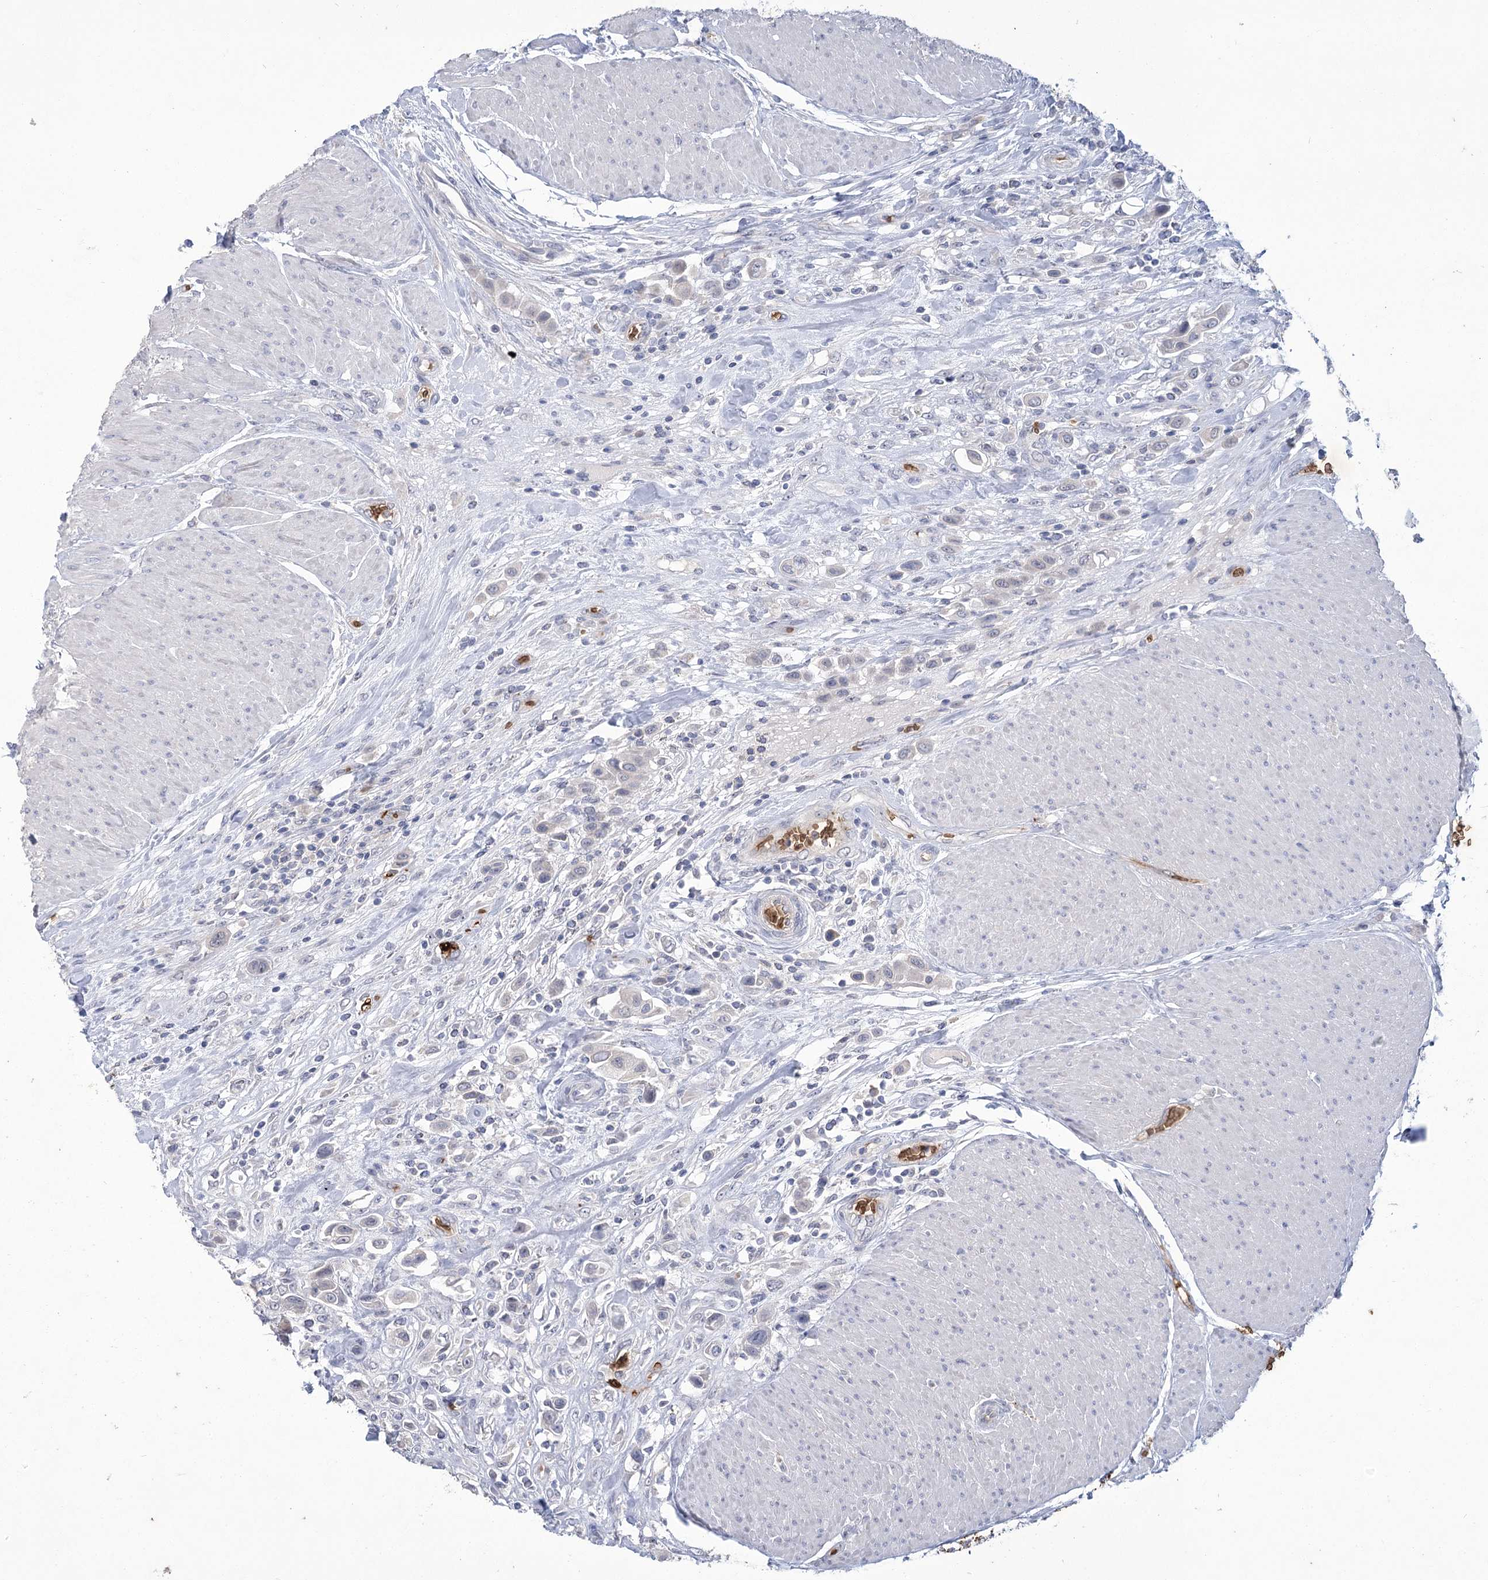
{"staining": {"intensity": "negative", "quantity": "none", "location": "none"}, "tissue": "urothelial cancer", "cell_type": "Tumor cells", "image_type": "cancer", "snomed": [{"axis": "morphology", "description": "Urothelial carcinoma, High grade"}, {"axis": "topography", "description": "Urinary bladder"}], "caption": "This is a image of immunohistochemistry staining of urothelial carcinoma (high-grade), which shows no expression in tumor cells.", "gene": "HBA1", "patient": {"sex": "male", "age": 50}}